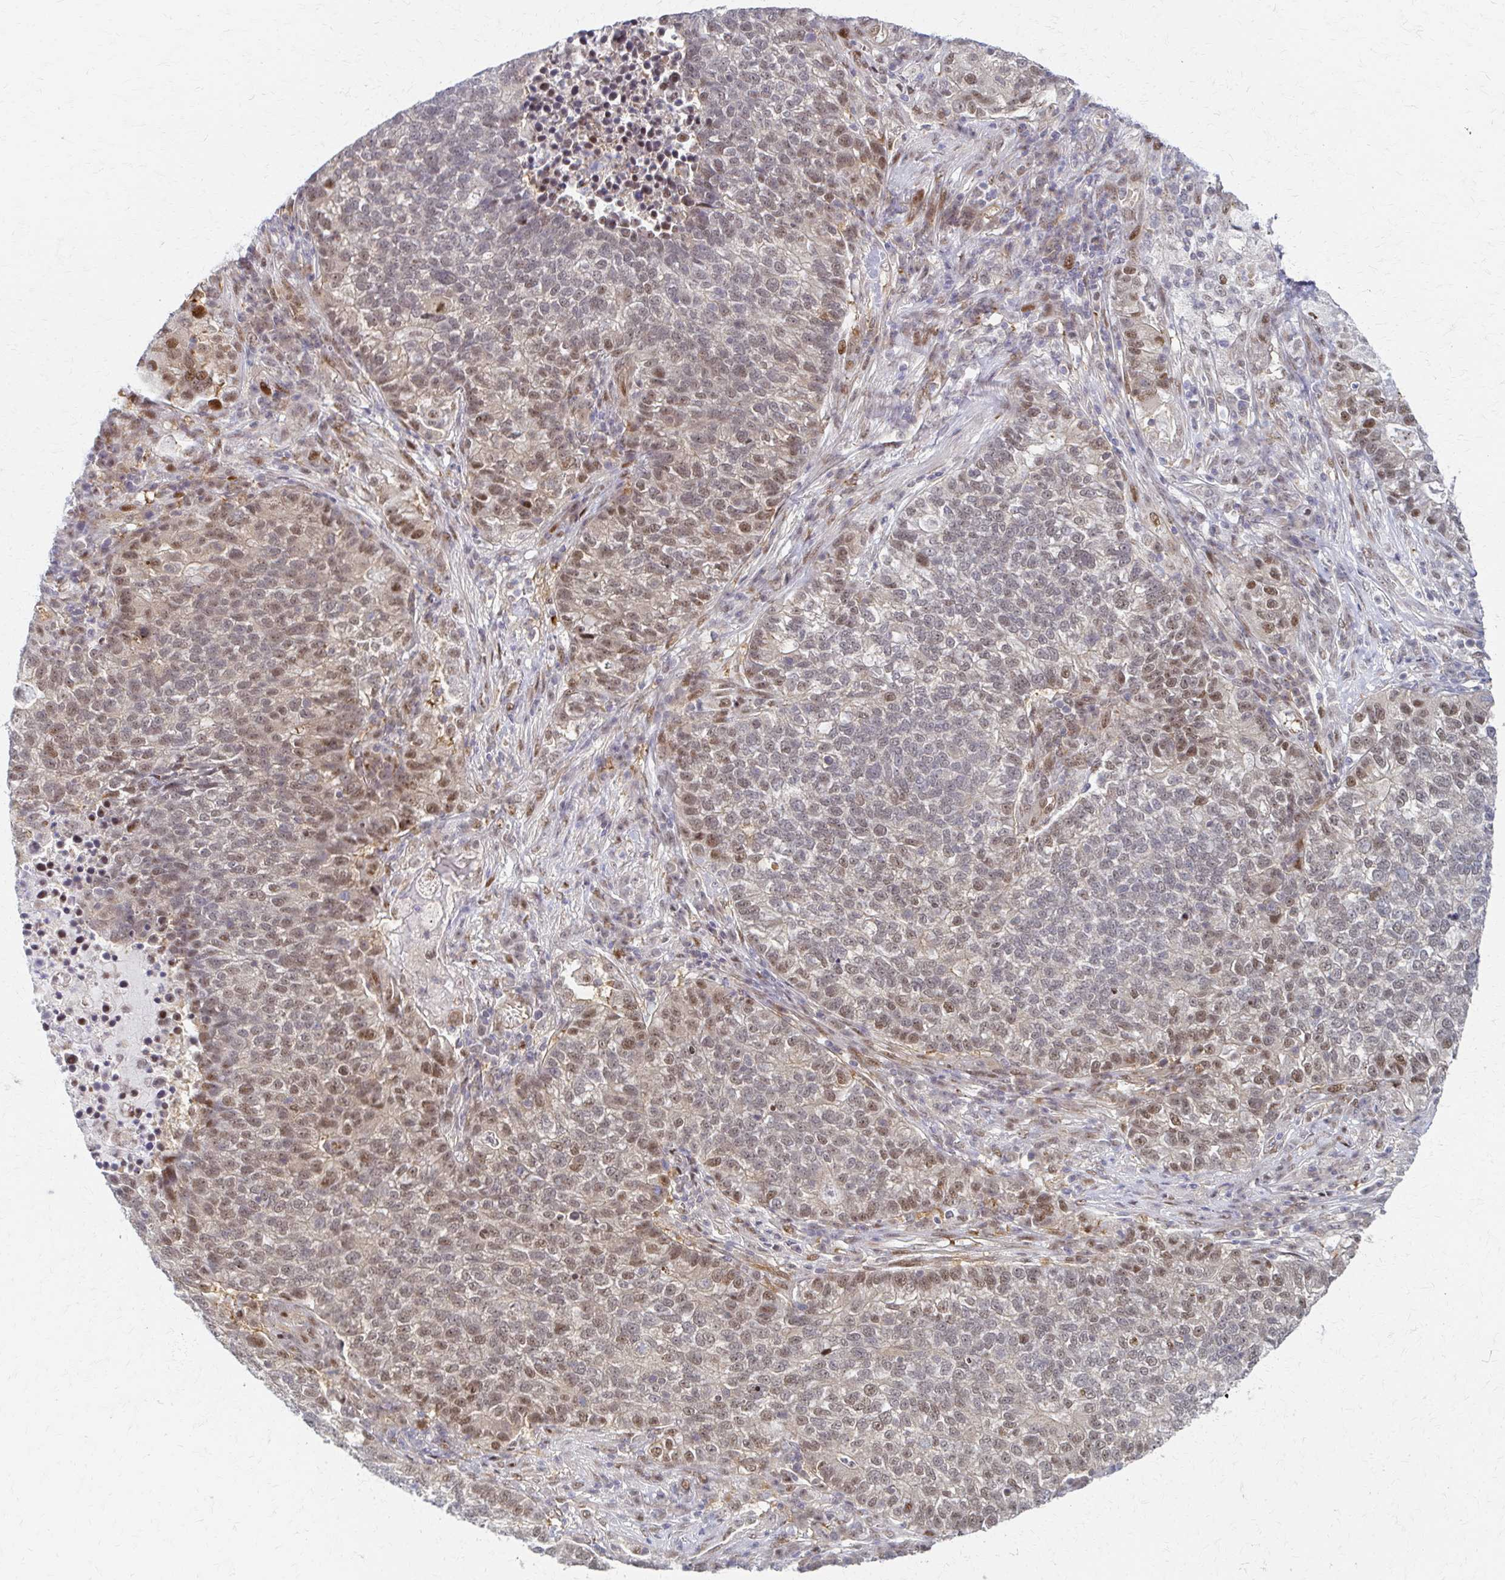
{"staining": {"intensity": "moderate", "quantity": "25%-75%", "location": "nuclear"}, "tissue": "lung cancer", "cell_type": "Tumor cells", "image_type": "cancer", "snomed": [{"axis": "morphology", "description": "Adenocarcinoma, NOS"}, {"axis": "topography", "description": "Lung"}], "caption": "Moderate nuclear staining is present in approximately 25%-75% of tumor cells in lung cancer (adenocarcinoma).", "gene": "PSMD7", "patient": {"sex": "male", "age": 57}}